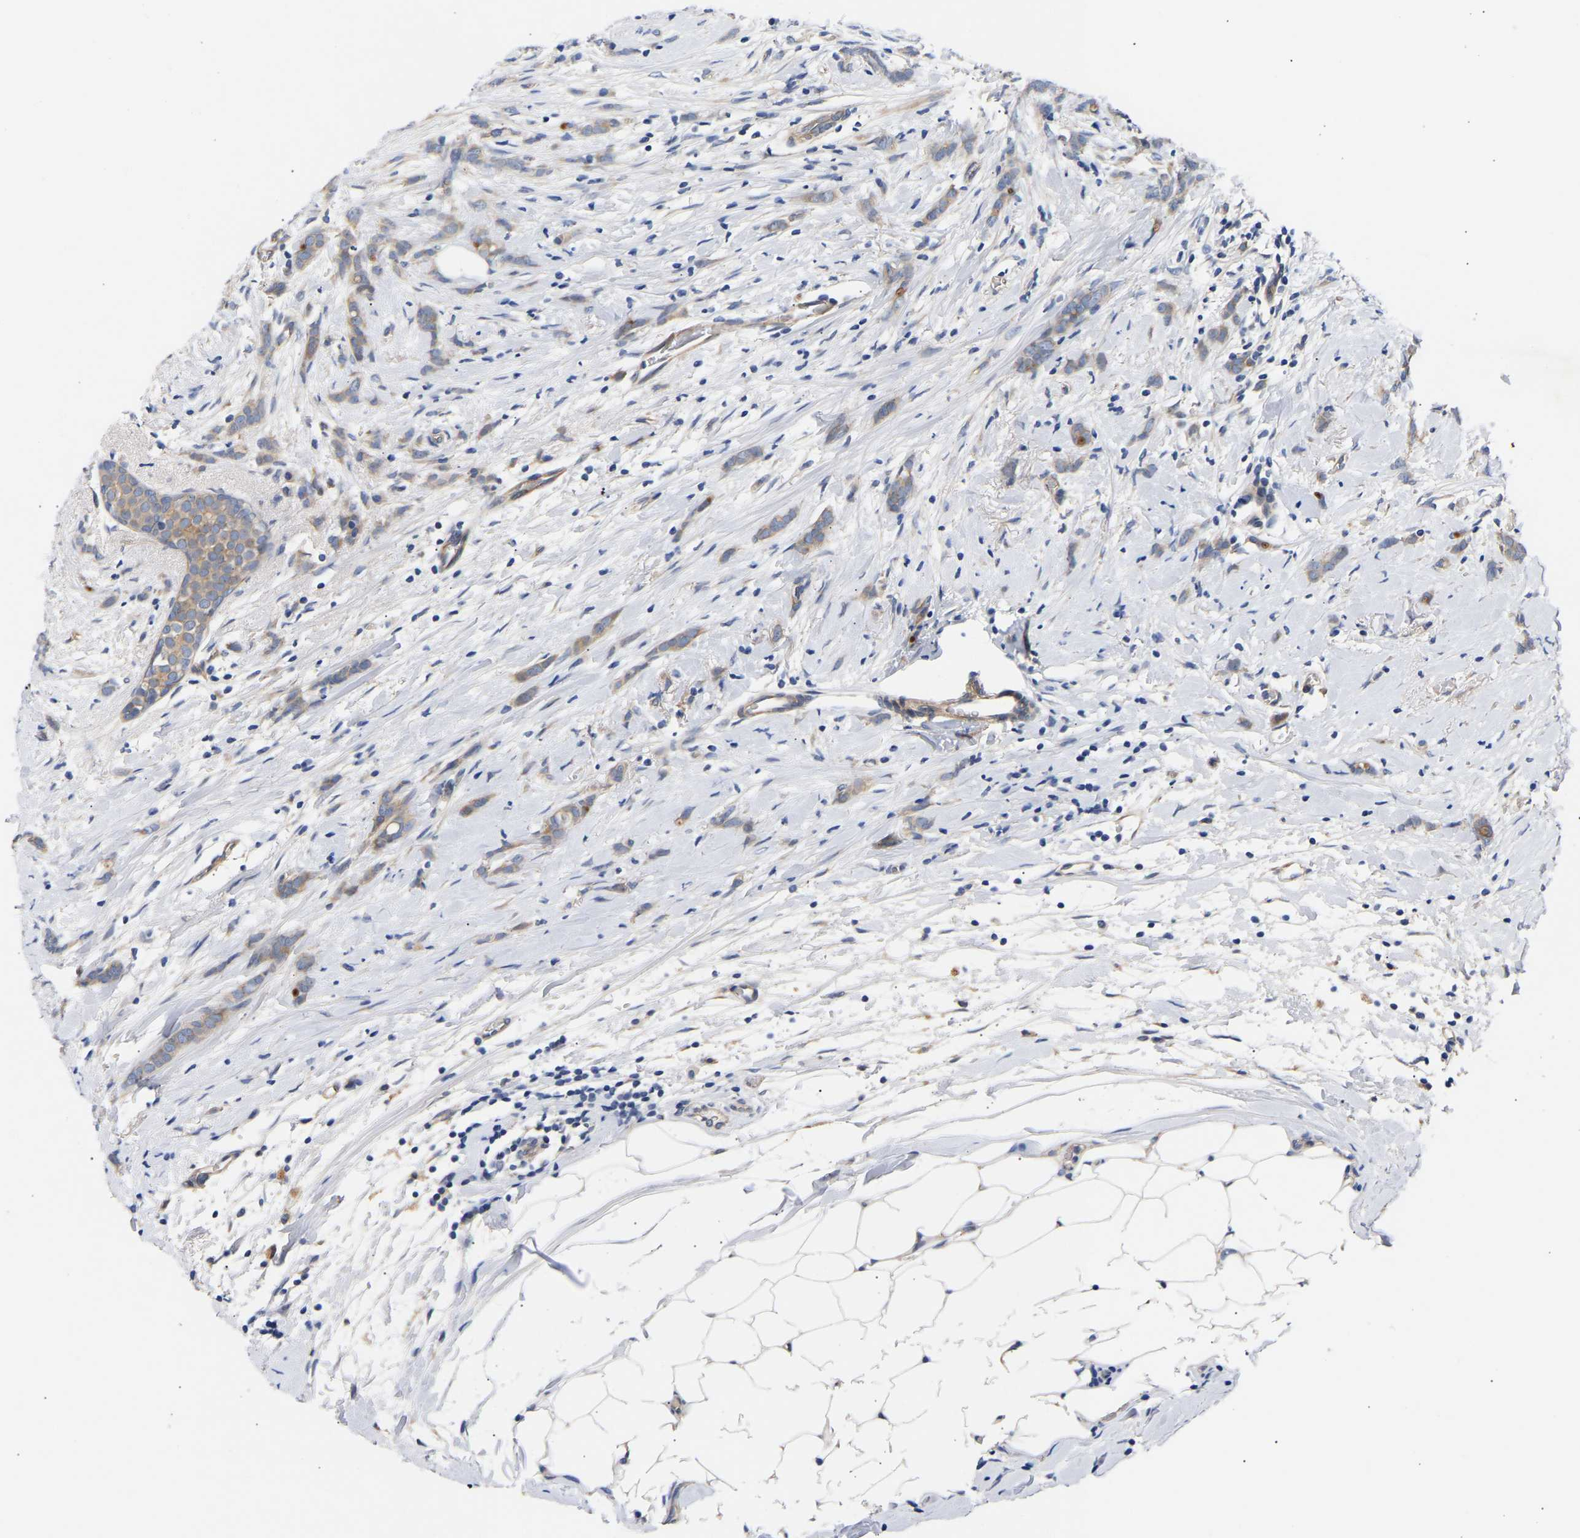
{"staining": {"intensity": "weak", "quantity": "<25%", "location": "cytoplasmic/membranous"}, "tissue": "breast cancer", "cell_type": "Tumor cells", "image_type": "cancer", "snomed": [{"axis": "morphology", "description": "Lobular carcinoma, in situ"}, {"axis": "morphology", "description": "Lobular carcinoma"}, {"axis": "topography", "description": "Breast"}], "caption": "A photomicrograph of human breast cancer is negative for staining in tumor cells.", "gene": "KASH5", "patient": {"sex": "female", "age": 41}}